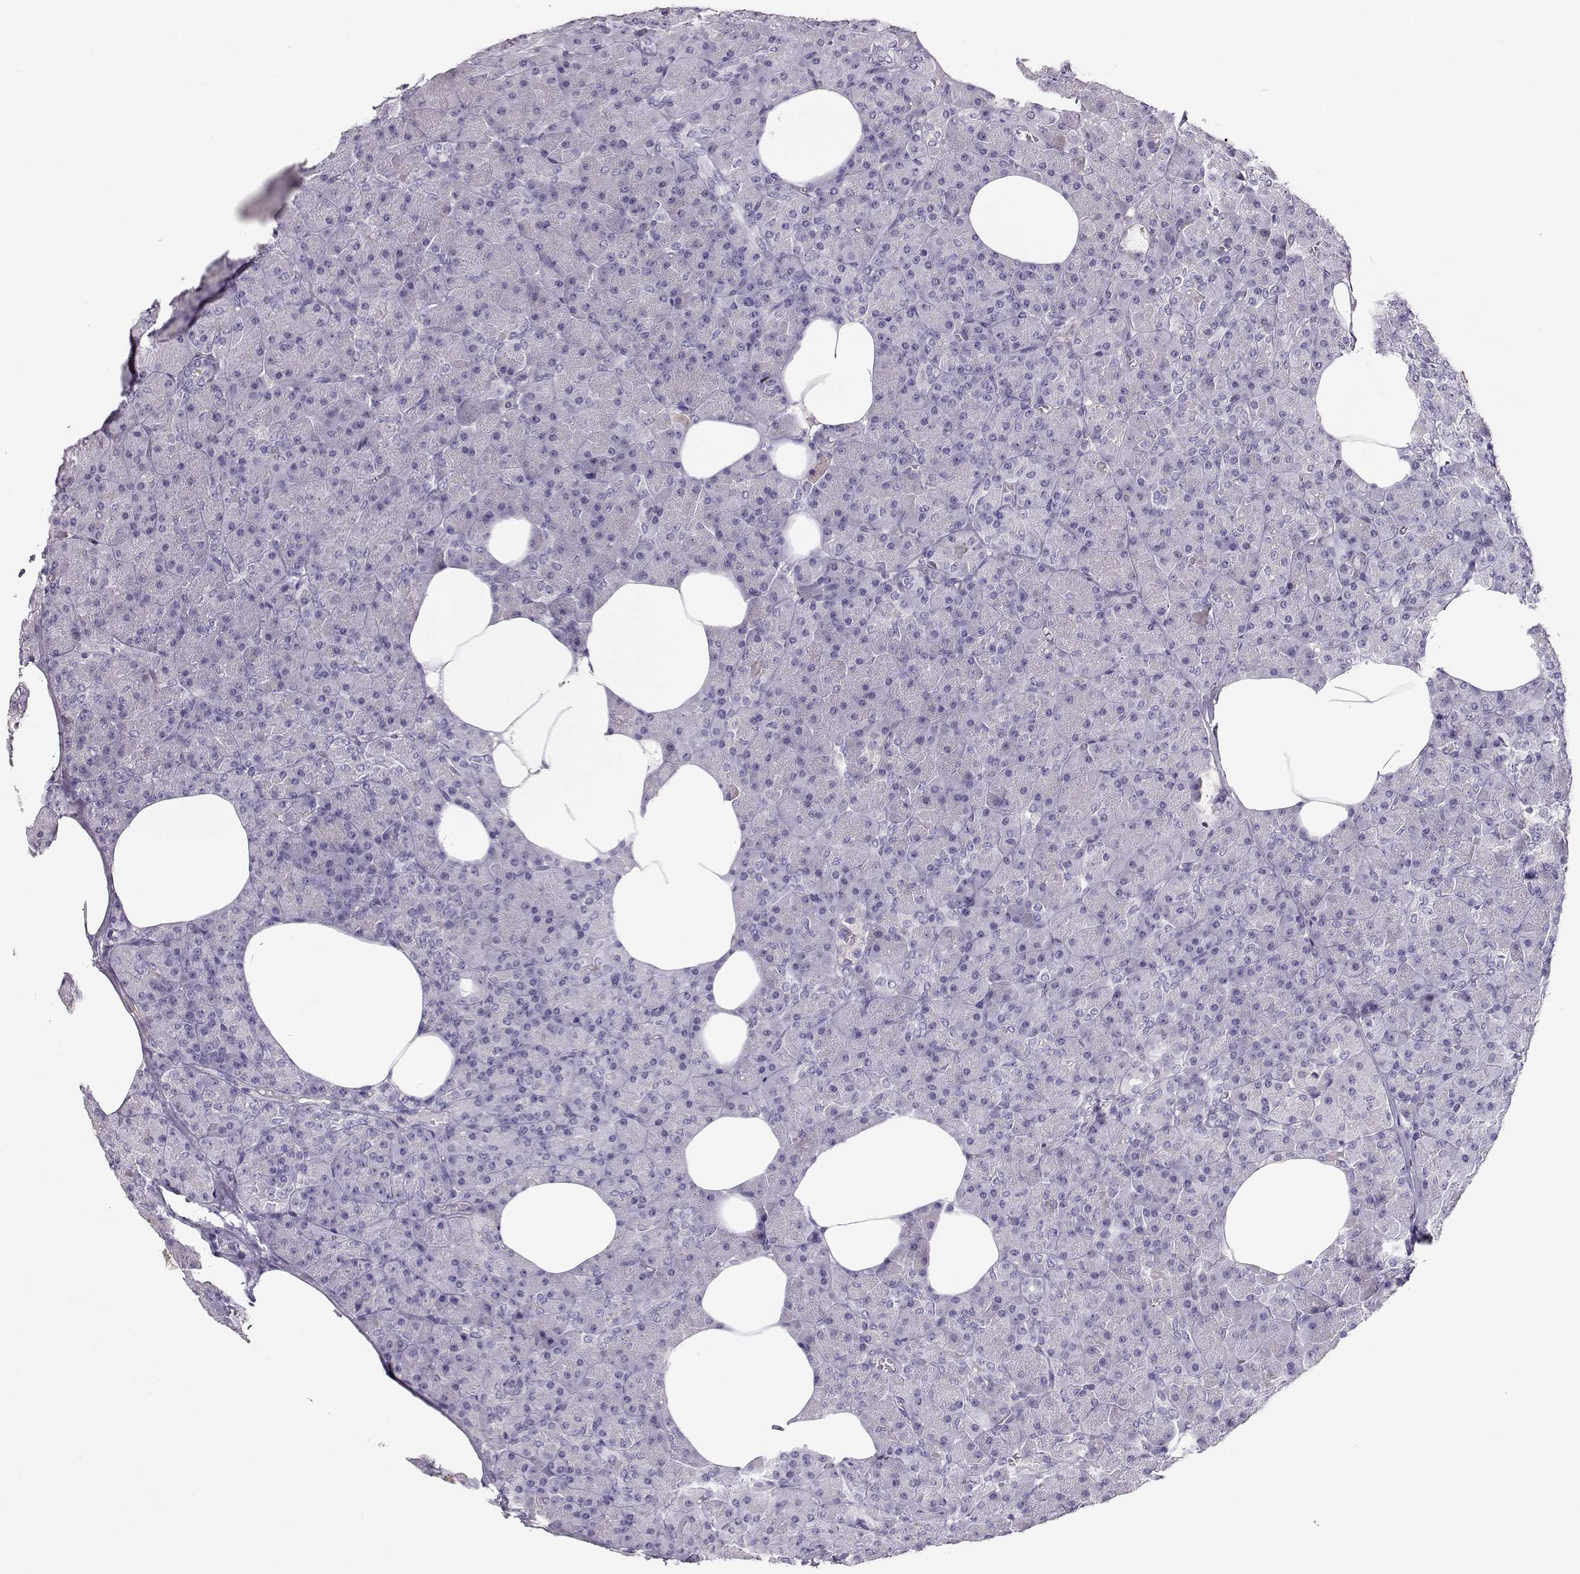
{"staining": {"intensity": "negative", "quantity": "none", "location": "none"}, "tissue": "pancreas", "cell_type": "Exocrine glandular cells", "image_type": "normal", "snomed": [{"axis": "morphology", "description": "Normal tissue, NOS"}, {"axis": "topography", "description": "Pancreas"}], "caption": "Protein analysis of normal pancreas exhibits no significant staining in exocrine glandular cells. Brightfield microscopy of immunohistochemistry (IHC) stained with DAB (brown) and hematoxylin (blue), captured at high magnification.", "gene": "RBM44", "patient": {"sex": "female", "age": 45}}